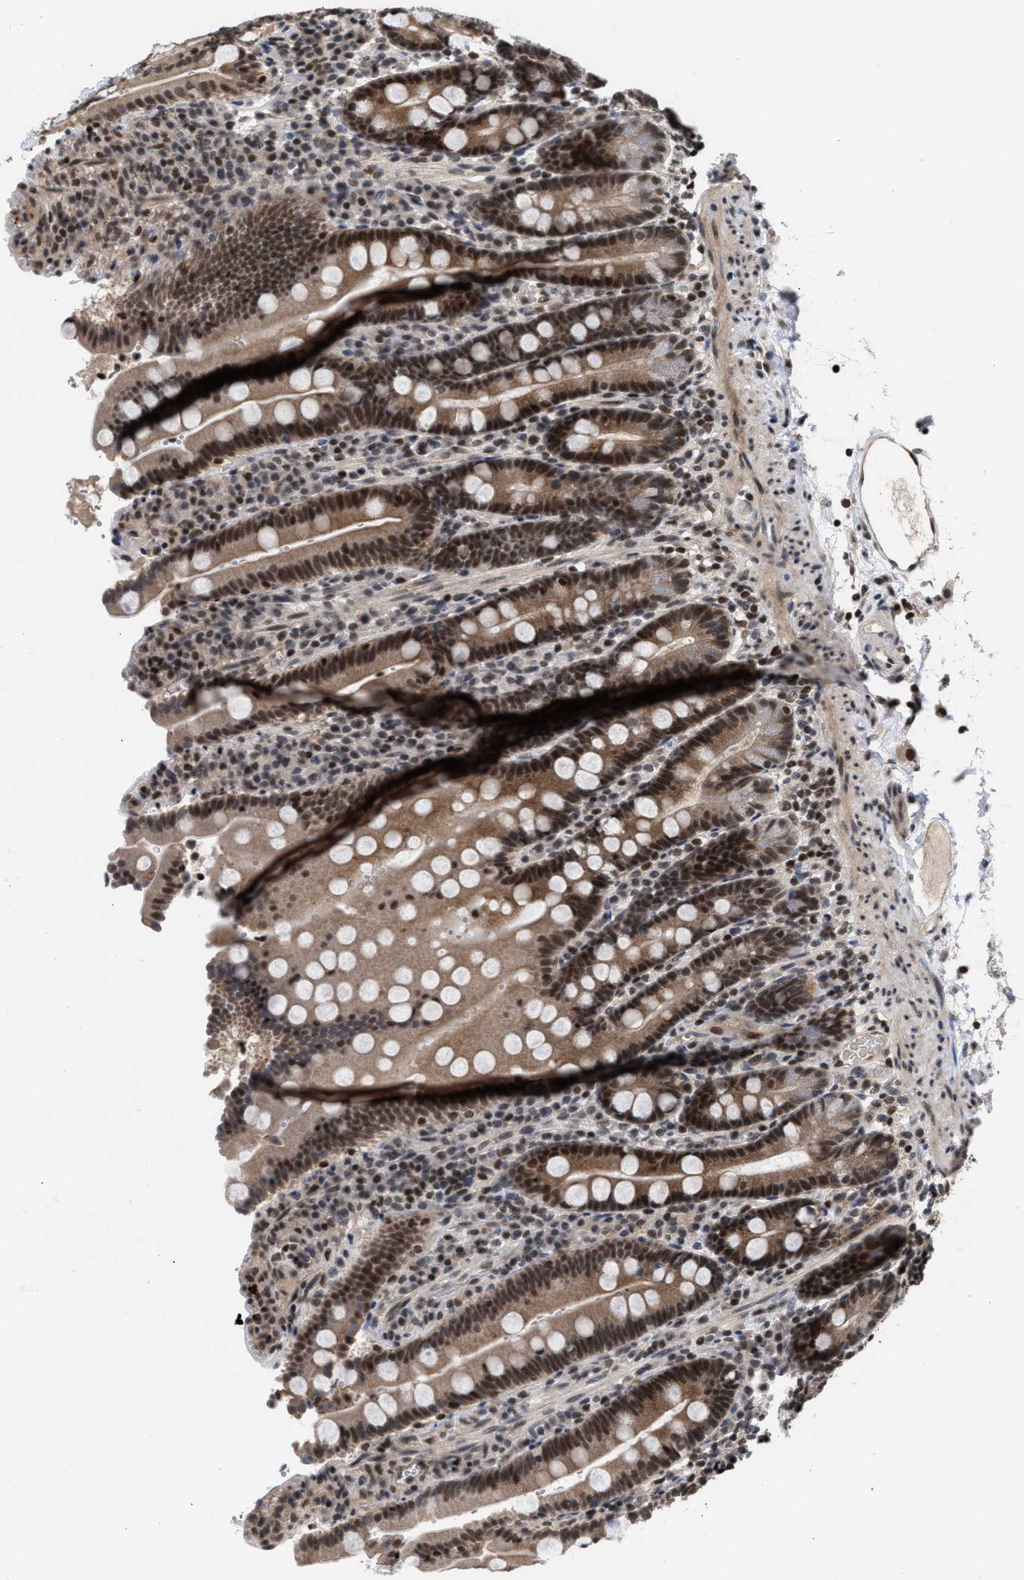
{"staining": {"intensity": "strong", "quantity": ">75%", "location": "cytoplasmic/membranous,nuclear"}, "tissue": "duodenum", "cell_type": "Glandular cells", "image_type": "normal", "snomed": [{"axis": "morphology", "description": "Normal tissue, NOS"}, {"axis": "topography", "description": "Small intestine, NOS"}], "caption": "Glandular cells exhibit high levels of strong cytoplasmic/membranous,nuclear positivity in about >75% of cells in unremarkable human duodenum.", "gene": "C9orf78", "patient": {"sex": "female", "age": 71}}